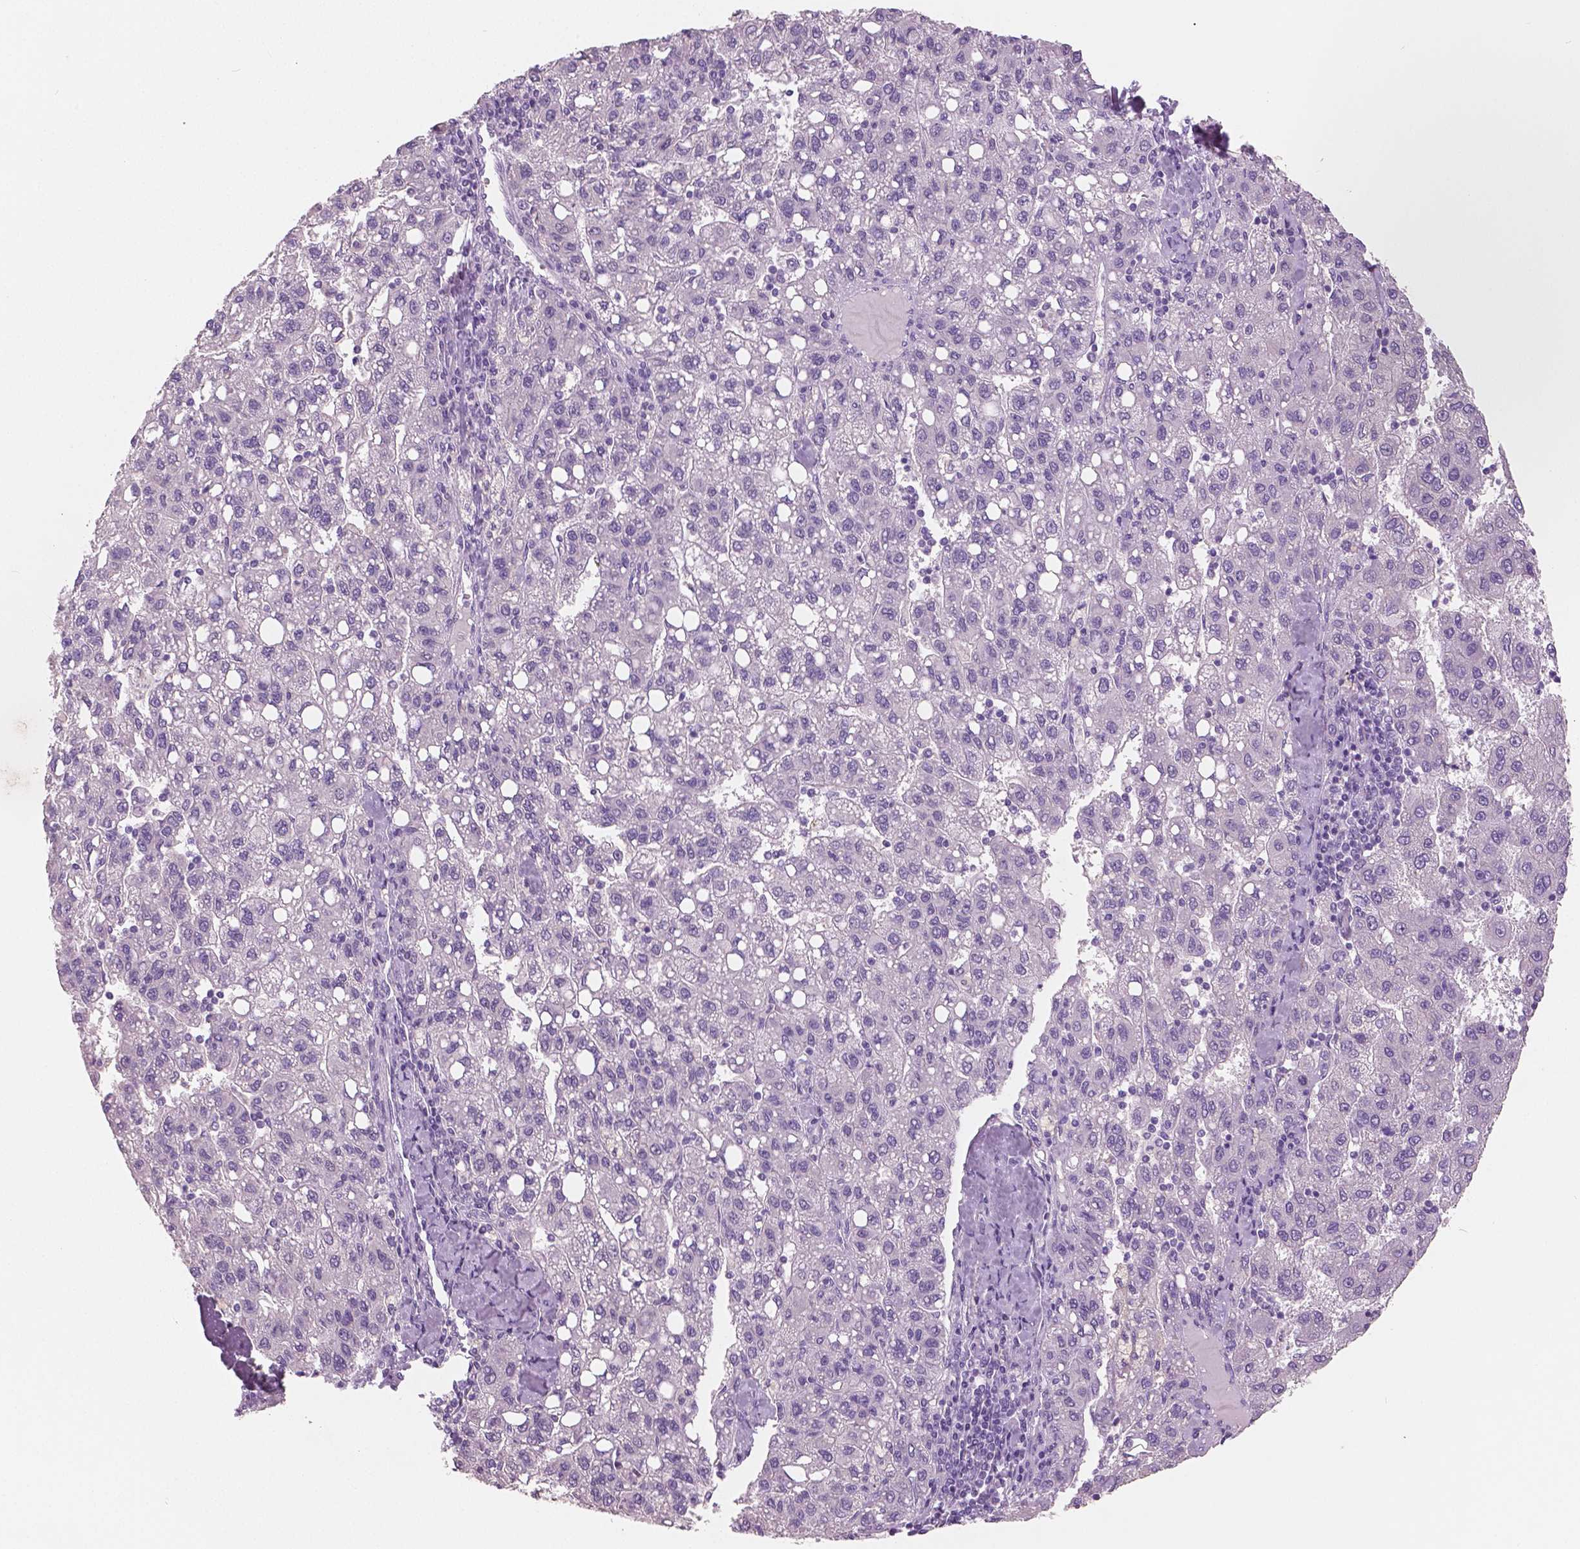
{"staining": {"intensity": "negative", "quantity": "none", "location": "none"}, "tissue": "liver cancer", "cell_type": "Tumor cells", "image_type": "cancer", "snomed": [{"axis": "morphology", "description": "Carcinoma, Hepatocellular, NOS"}, {"axis": "topography", "description": "Liver"}], "caption": "Immunohistochemistry image of liver cancer stained for a protein (brown), which reveals no staining in tumor cells. (DAB (3,3'-diaminobenzidine) IHC, high magnification).", "gene": "NECAB2", "patient": {"sex": "female", "age": 82}}